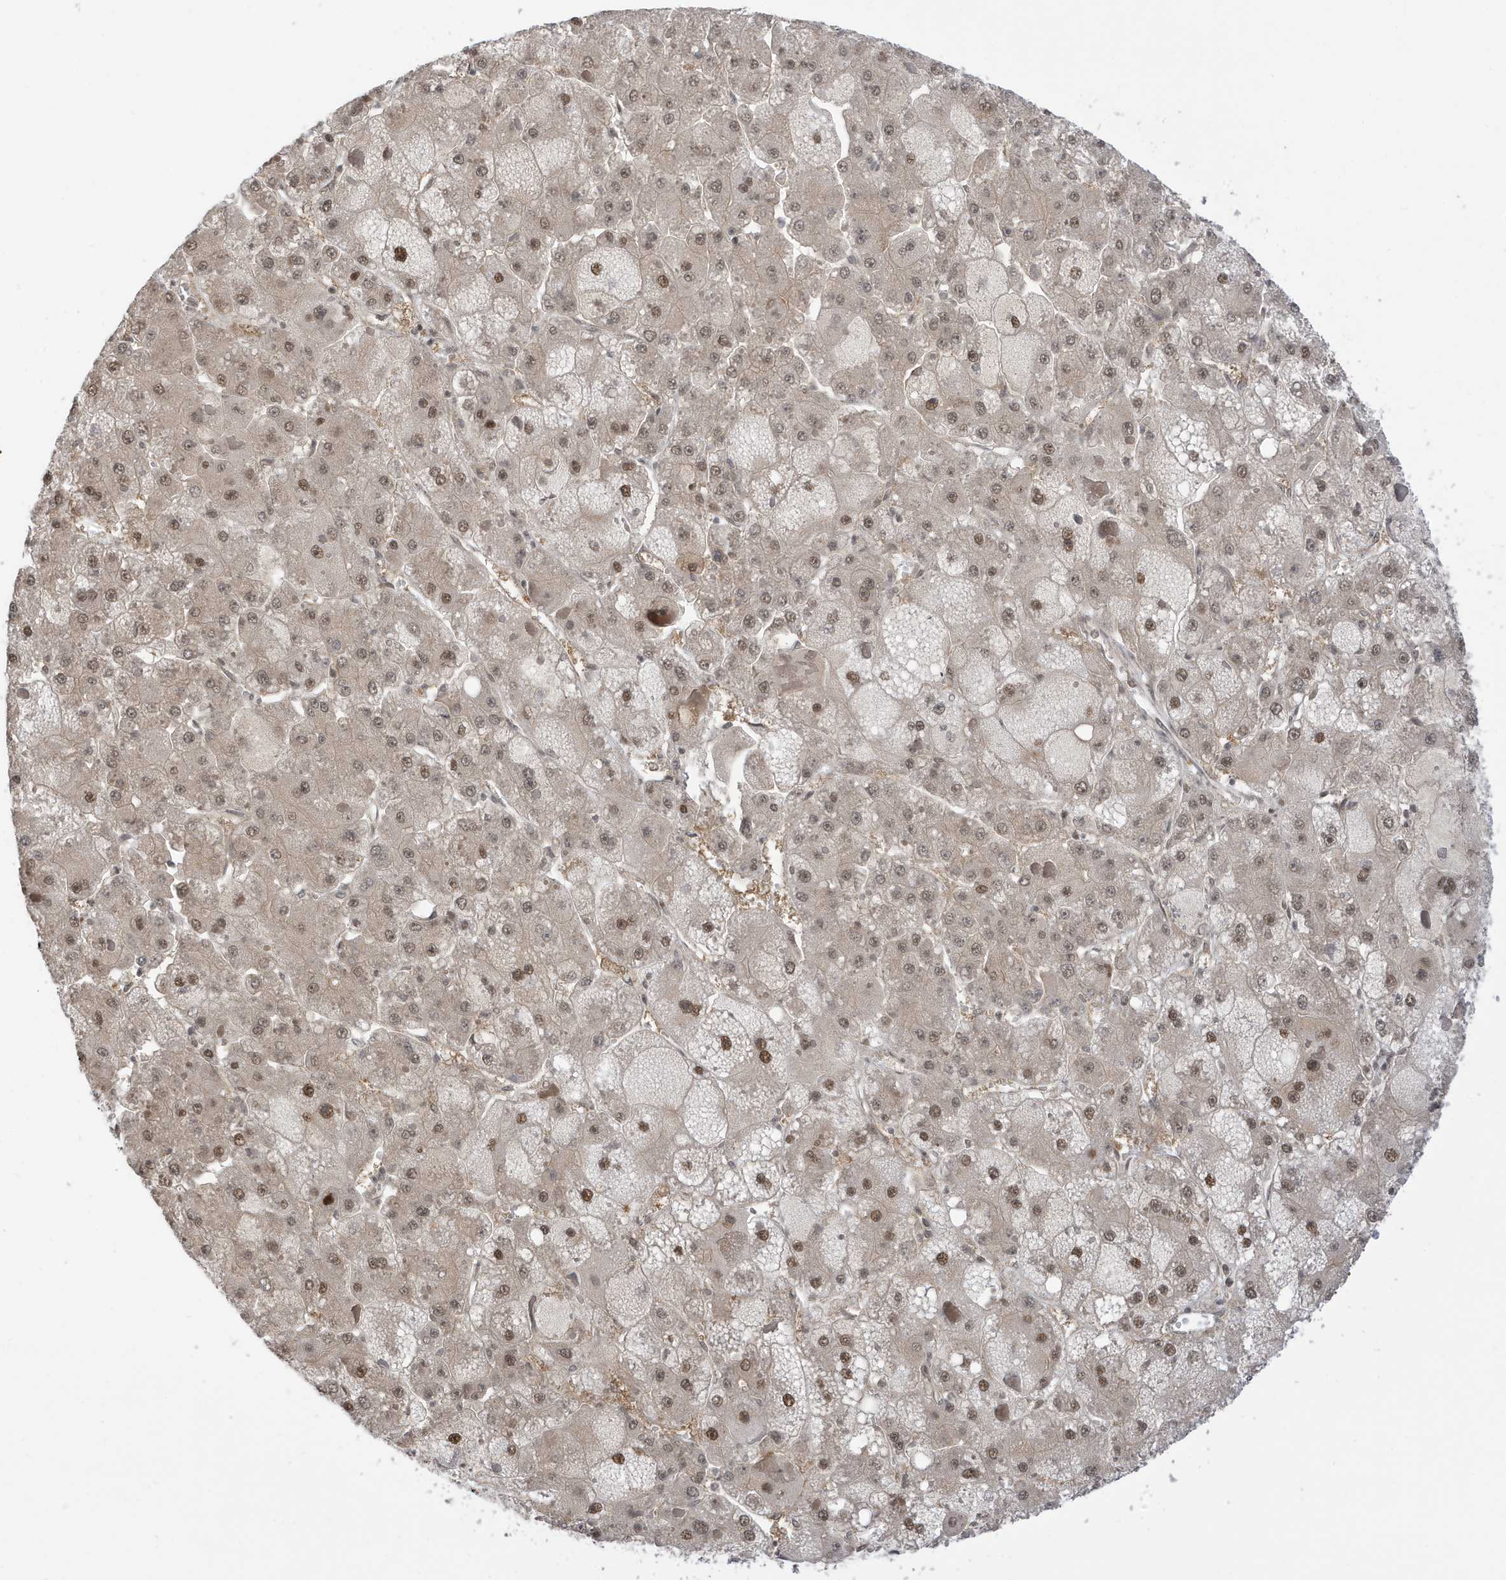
{"staining": {"intensity": "moderate", "quantity": ">75%", "location": "nuclear"}, "tissue": "liver cancer", "cell_type": "Tumor cells", "image_type": "cancer", "snomed": [{"axis": "morphology", "description": "Carcinoma, Hepatocellular, NOS"}, {"axis": "topography", "description": "Liver"}], "caption": "Liver hepatocellular carcinoma stained for a protein exhibits moderate nuclear positivity in tumor cells.", "gene": "TAB3", "patient": {"sex": "female", "age": 73}}